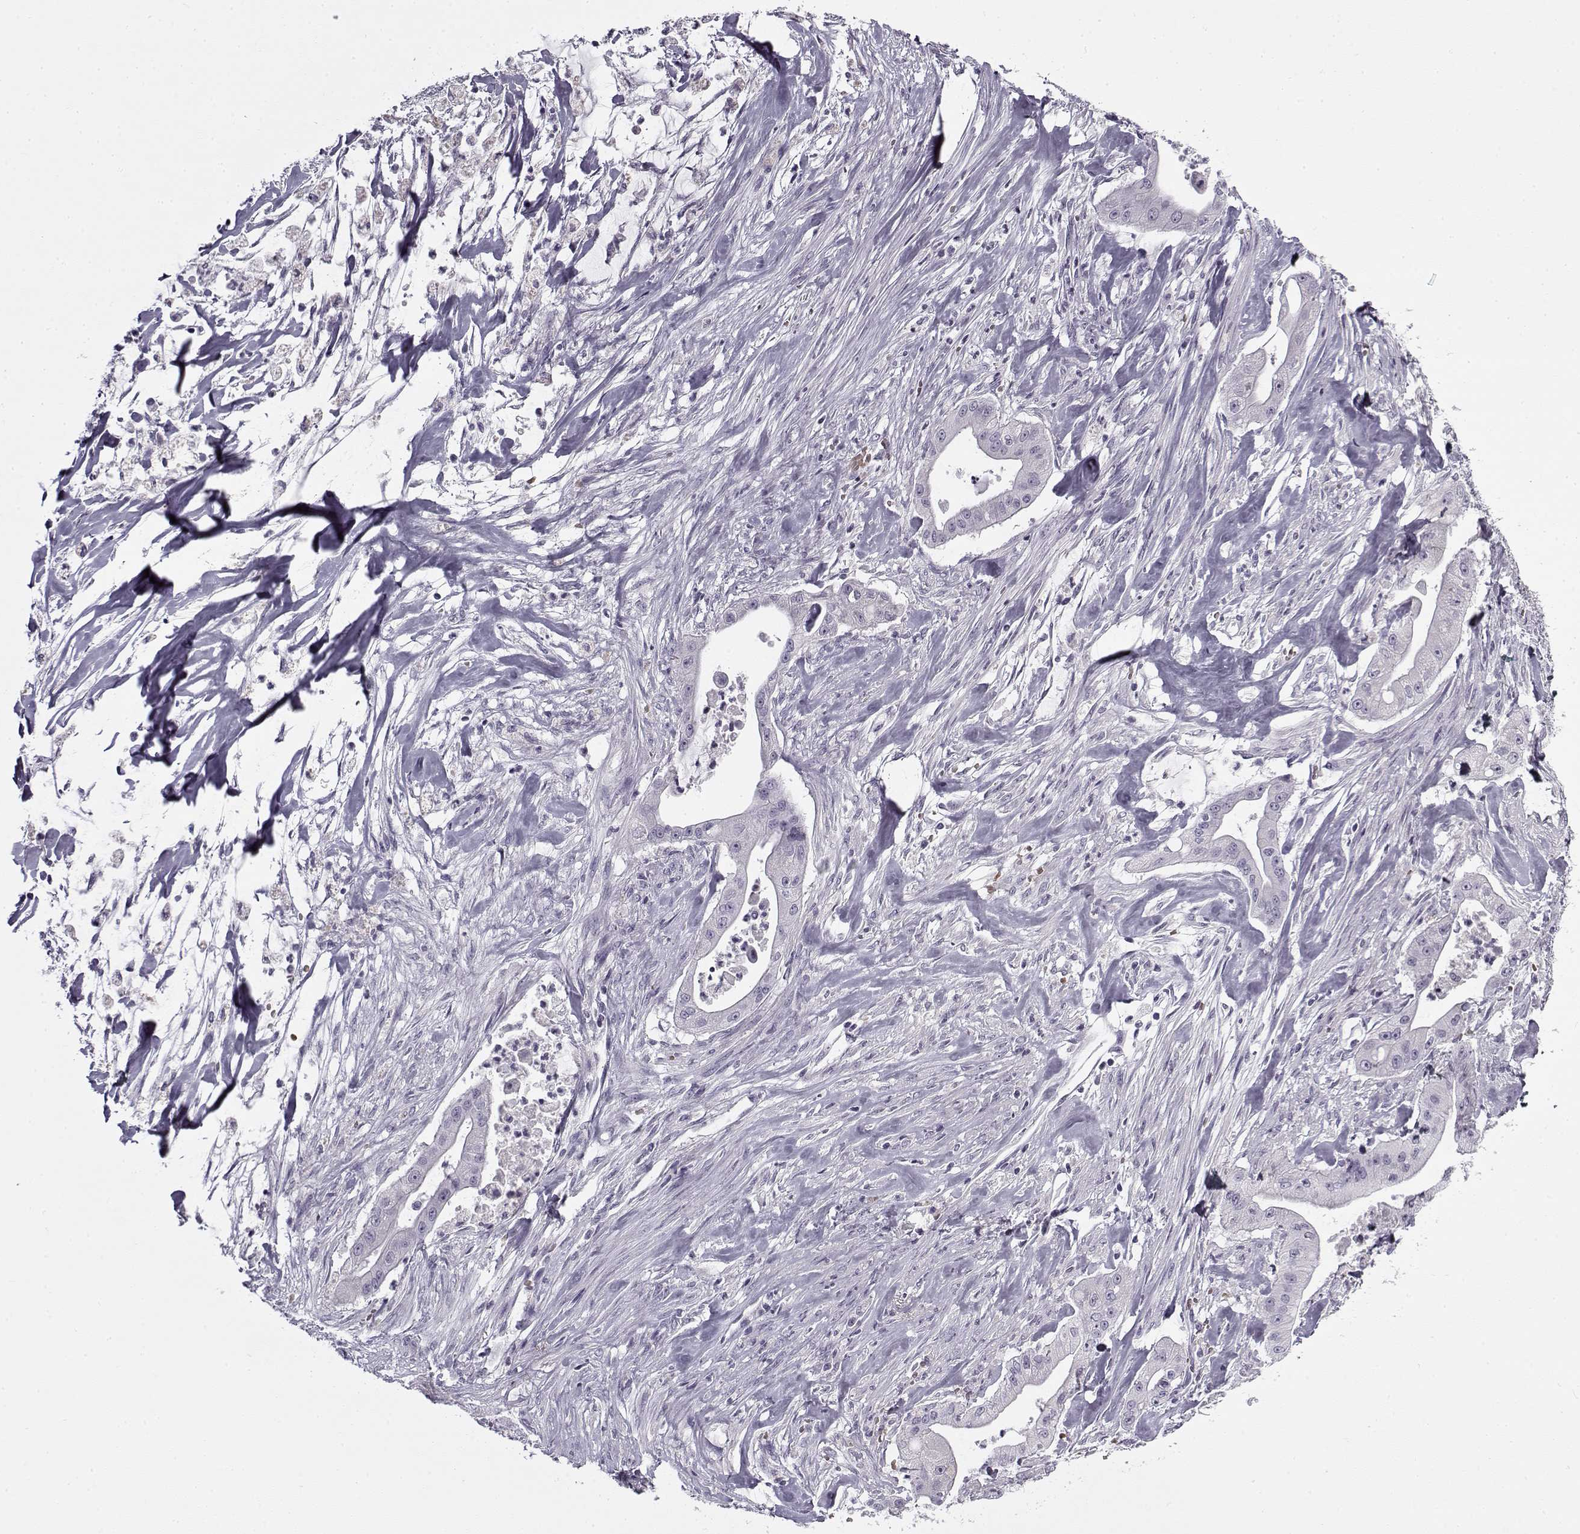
{"staining": {"intensity": "negative", "quantity": "none", "location": "none"}, "tissue": "pancreatic cancer", "cell_type": "Tumor cells", "image_type": "cancer", "snomed": [{"axis": "morphology", "description": "Normal tissue, NOS"}, {"axis": "morphology", "description": "Inflammation, NOS"}, {"axis": "morphology", "description": "Adenocarcinoma, NOS"}, {"axis": "topography", "description": "Pancreas"}], "caption": "An image of human pancreatic cancer is negative for staining in tumor cells.", "gene": "SNCA", "patient": {"sex": "male", "age": 57}}